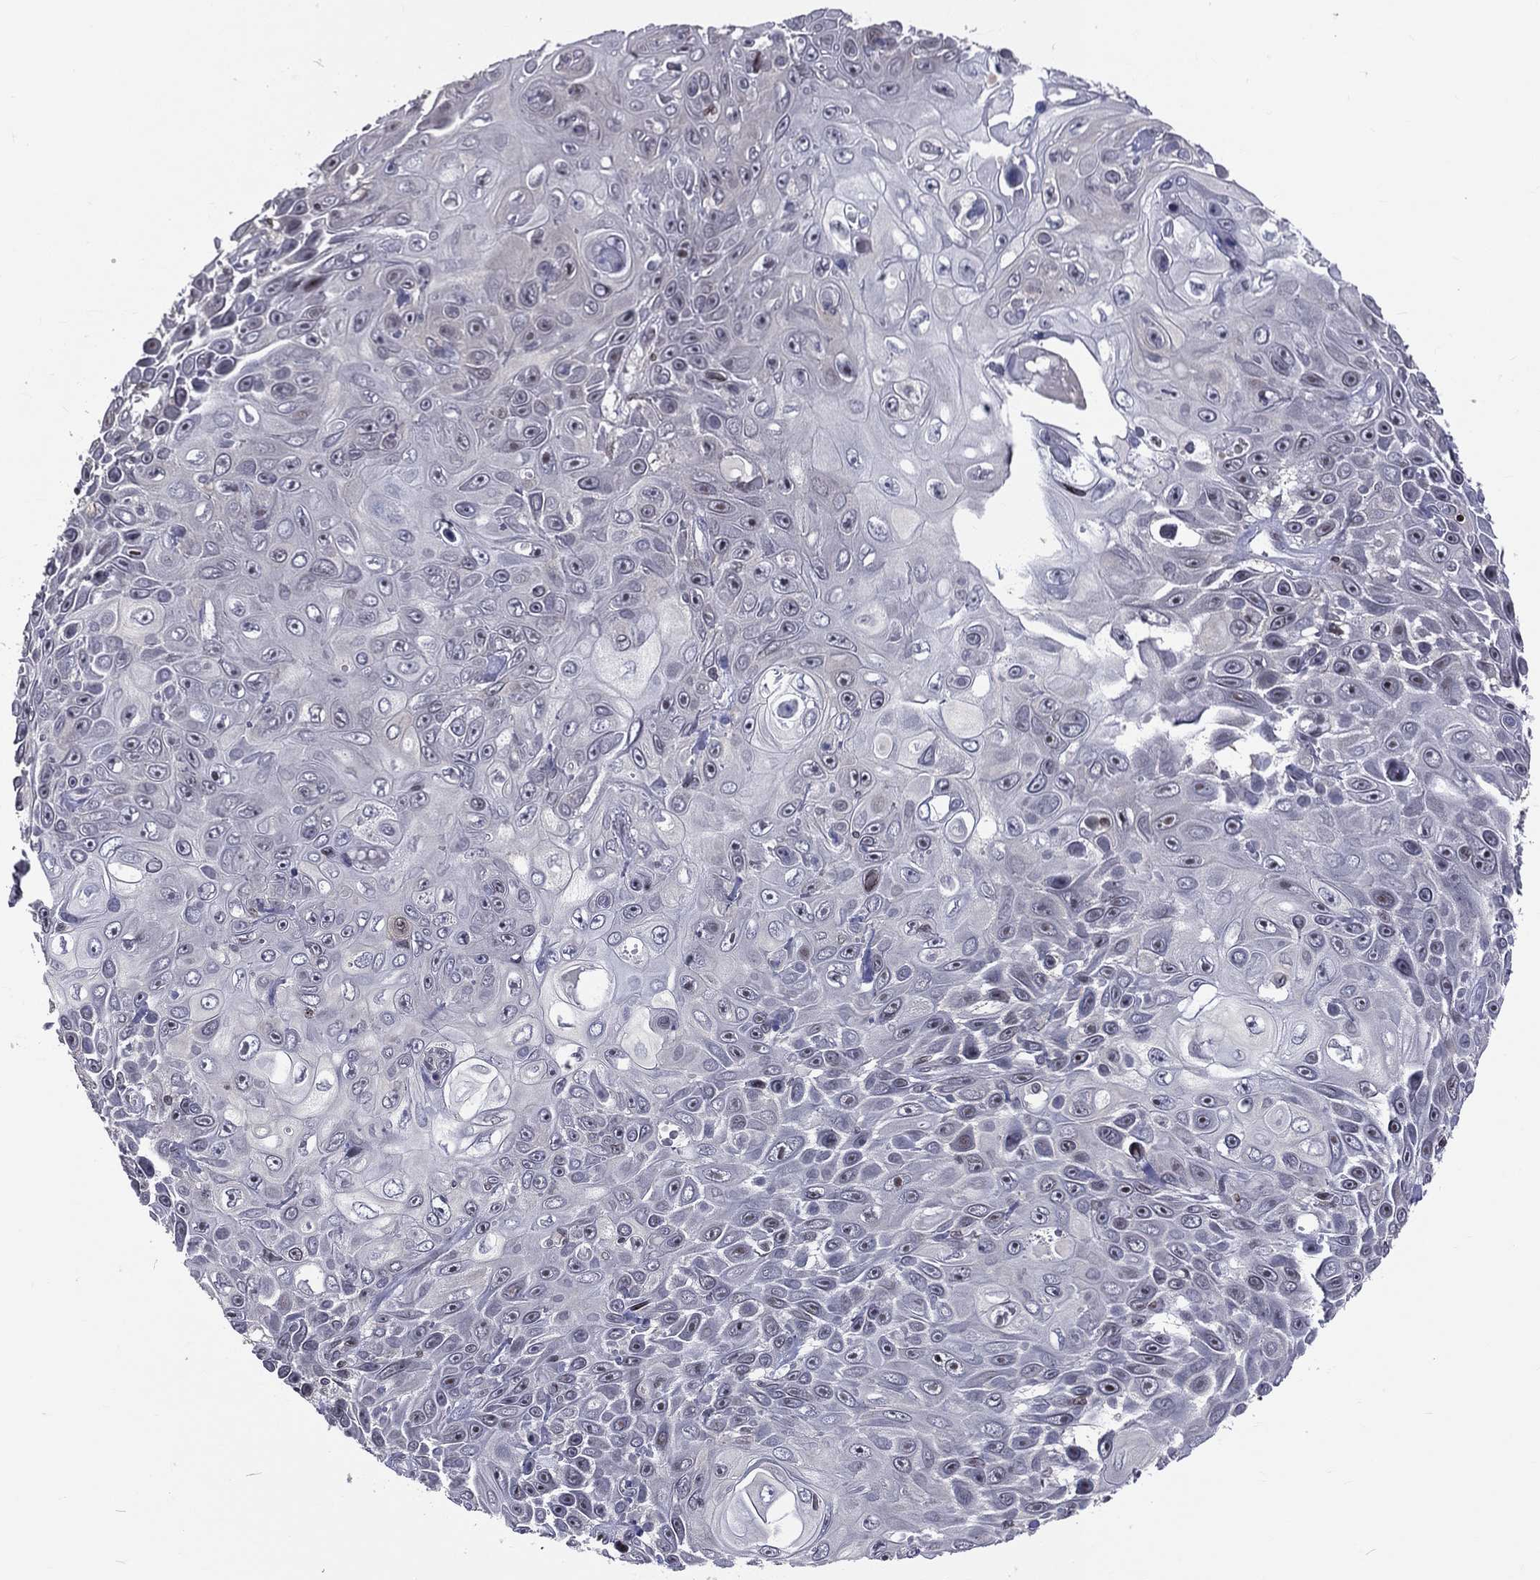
{"staining": {"intensity": "negative", "quantity": "none", "location": "none"}, "tissue": "skin cancer", "cell_type": "Tumor cells", "image_type": "cancer", "snomed": [{"axis": "morphology", "description": "Squamous cell carcinoma, NOS"}, {"axis": "topography", "description": "Skin"}], "caption": "Immunohistochemical staining of human skin cancer (squamous cell carcinoma) demonstrates no significant expression in tumor cells.", "gene": "DBF4B", "patient": {"sex": "male", "age": 82}}